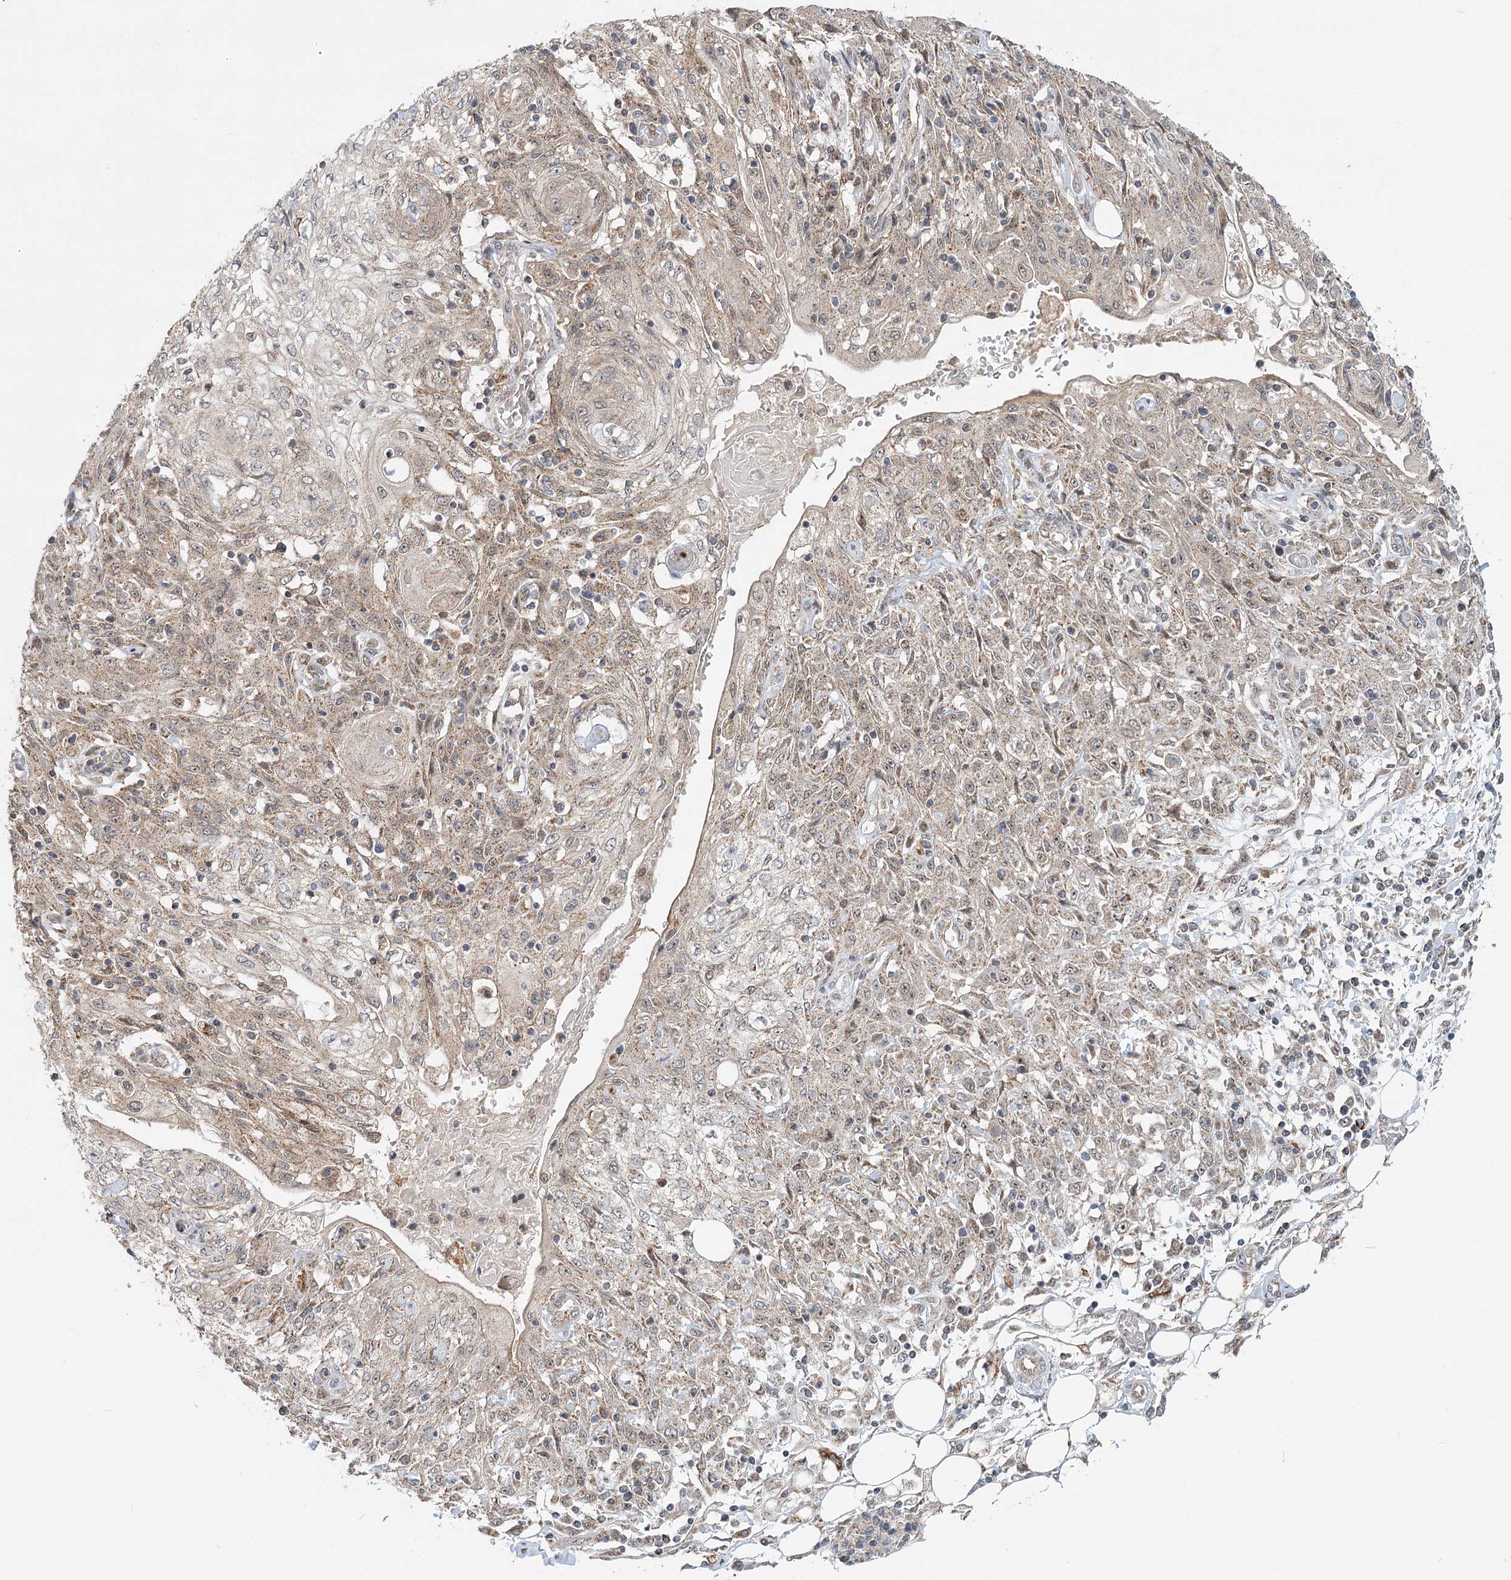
{"staining": {"intensity": "weak", "quantity": "25%-75%", "location": "cytoplasmic/membranous,nuclear"}, "tissue": "skin cancer", "cell_type": "Tumor cells", "image_type": "cancer", "snomed": [{"axis": "morphology", "description": "Squamous cell carcinoma, NOS"}, {"axis": "morphology", "description": "Squamous cell carcinoma, metastatic, NOS"}, {"axis": "topography", "description": "Skin"}, {"axis": "topography", "description": "Lymph node"}], "caption": "DAB immunohistochemical staining of skin squamous cell carcinoma reveals weak cytoplasmic/membranous and nuclear protein positivity in about 25%-75% of tumor cells.", "gene": "RTN4IP1", "patient": {"sex": "male", "age": 75}}